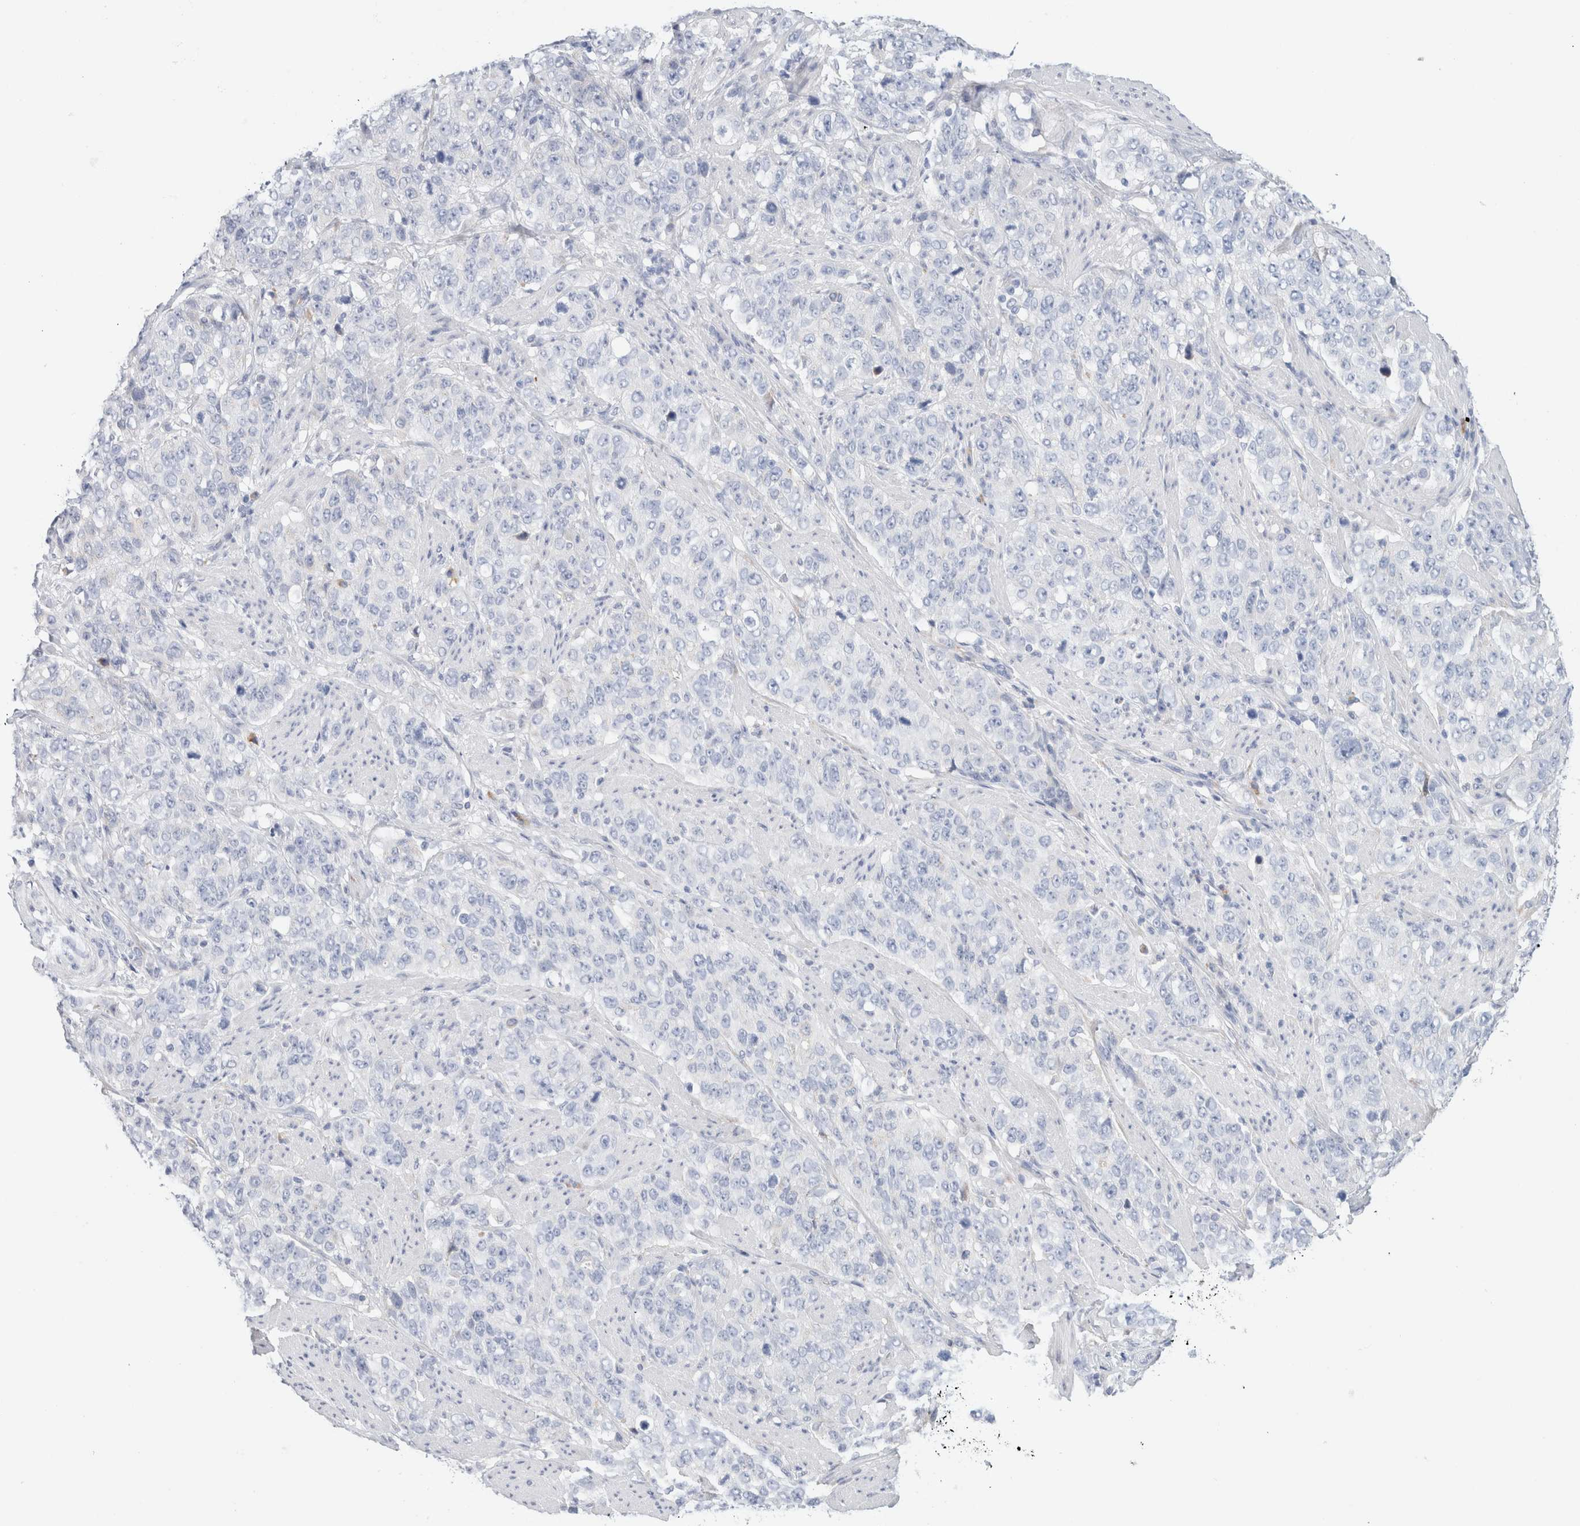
{"staining": {"intensity": "negative", "quantity": "none", "location": "none"}, "tissue": "stomach cancer", "cell_type": "Tumor cells", "image_type": "cancer", "snomed": [{"axis": "morphology", "description": "Adenocarcinoma, NOS"}, {"axis": "topography", "description": "Stomach"}], "caption": "An IHC micrograph of adenocarcinoma (stomach) is shown. There is no staining in tumor cells of adenocarcinoma (stomach).", "gene": "GADD45G", "patient": {"sex": "male", "age": 48}}